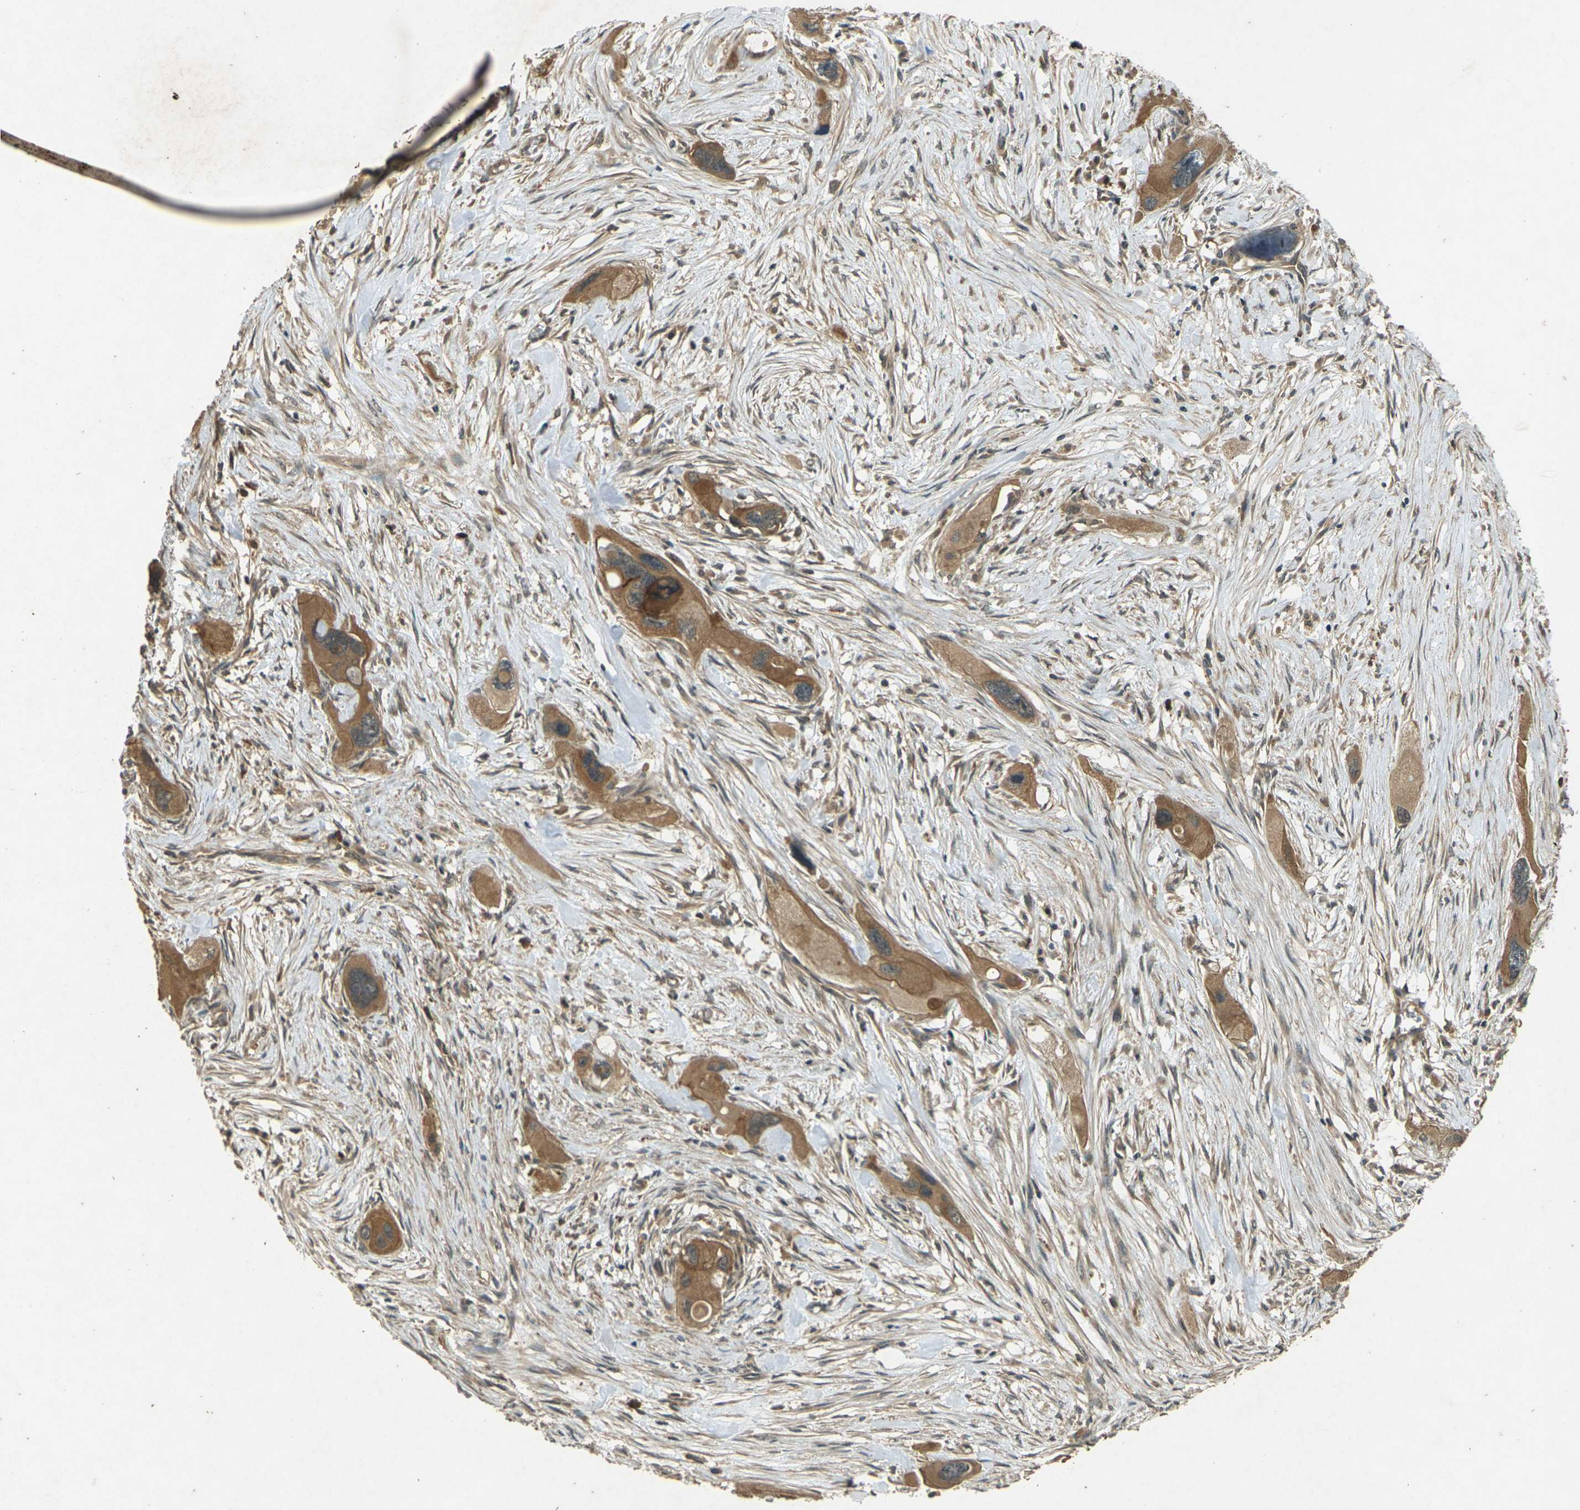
{"staining": {"intensity": "moderate", "quantity": ">75%", "location": "cytoplasmic/membranous"}, "tissue": "pancreatic cancer", "cell_type": "Tumor cells", "image_type": "cancer", "snomed": [{"axis": "morphology", "description": "Adenocarcinoma, NOS"}, {"axis": "topography", "description": "Pancreas"}], "caption": "Immunohistochemistry (IHC) staining of pancreatic cancer (adenocarcinoma), which exhibits medium levels of moderate cytoplasmic/membranous expression in approximately >75% of tumor cells indicating moderate cytoplasmic/membranous protein staining. The staining was performed using DAB (brown) for protein detection and nuclei were counterstained in hematoxylin (blue).", "gene": "TAP1", "patient": {"sex": "male", "age": 73}}